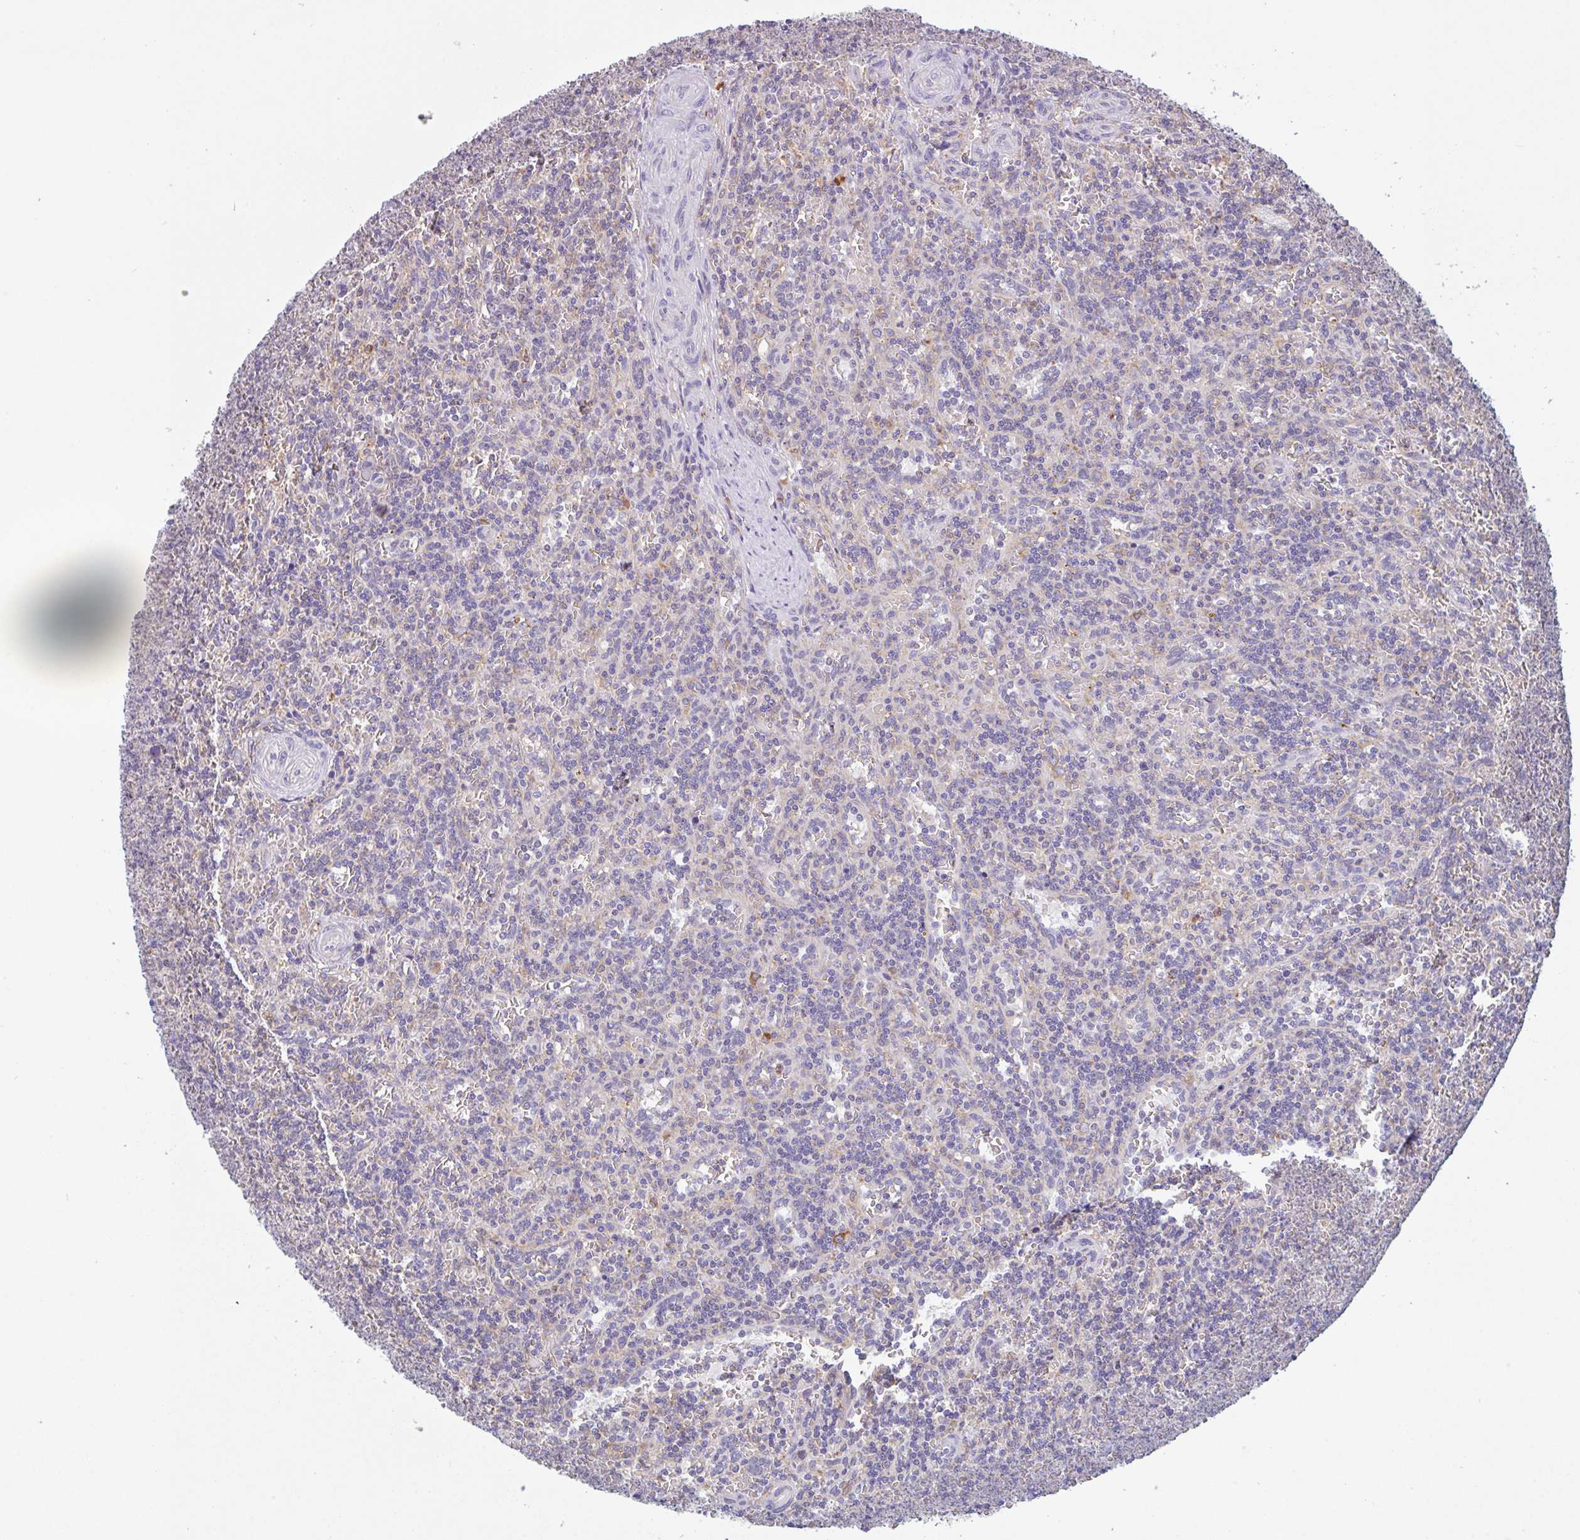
{"staining": {"intensity": "negative", "quantity": "none", "location": "none"}, "tissue": "lymphoma", "cell_type": "Tumor cells", "image_type": "cancer", "snomed": [{"axis": "morphology", "description": "Malignant lymphoma, non-Hodgkin's type, Low grade"}, {"axis": "topography", "description": "Spleen"}], "caption": "An IHC histopathology image of lymphoma is shown. There is no staining in tumor cells of lymphoma.", "gene": "DOK4", "patient": {"sex": "male", "age": 73}}